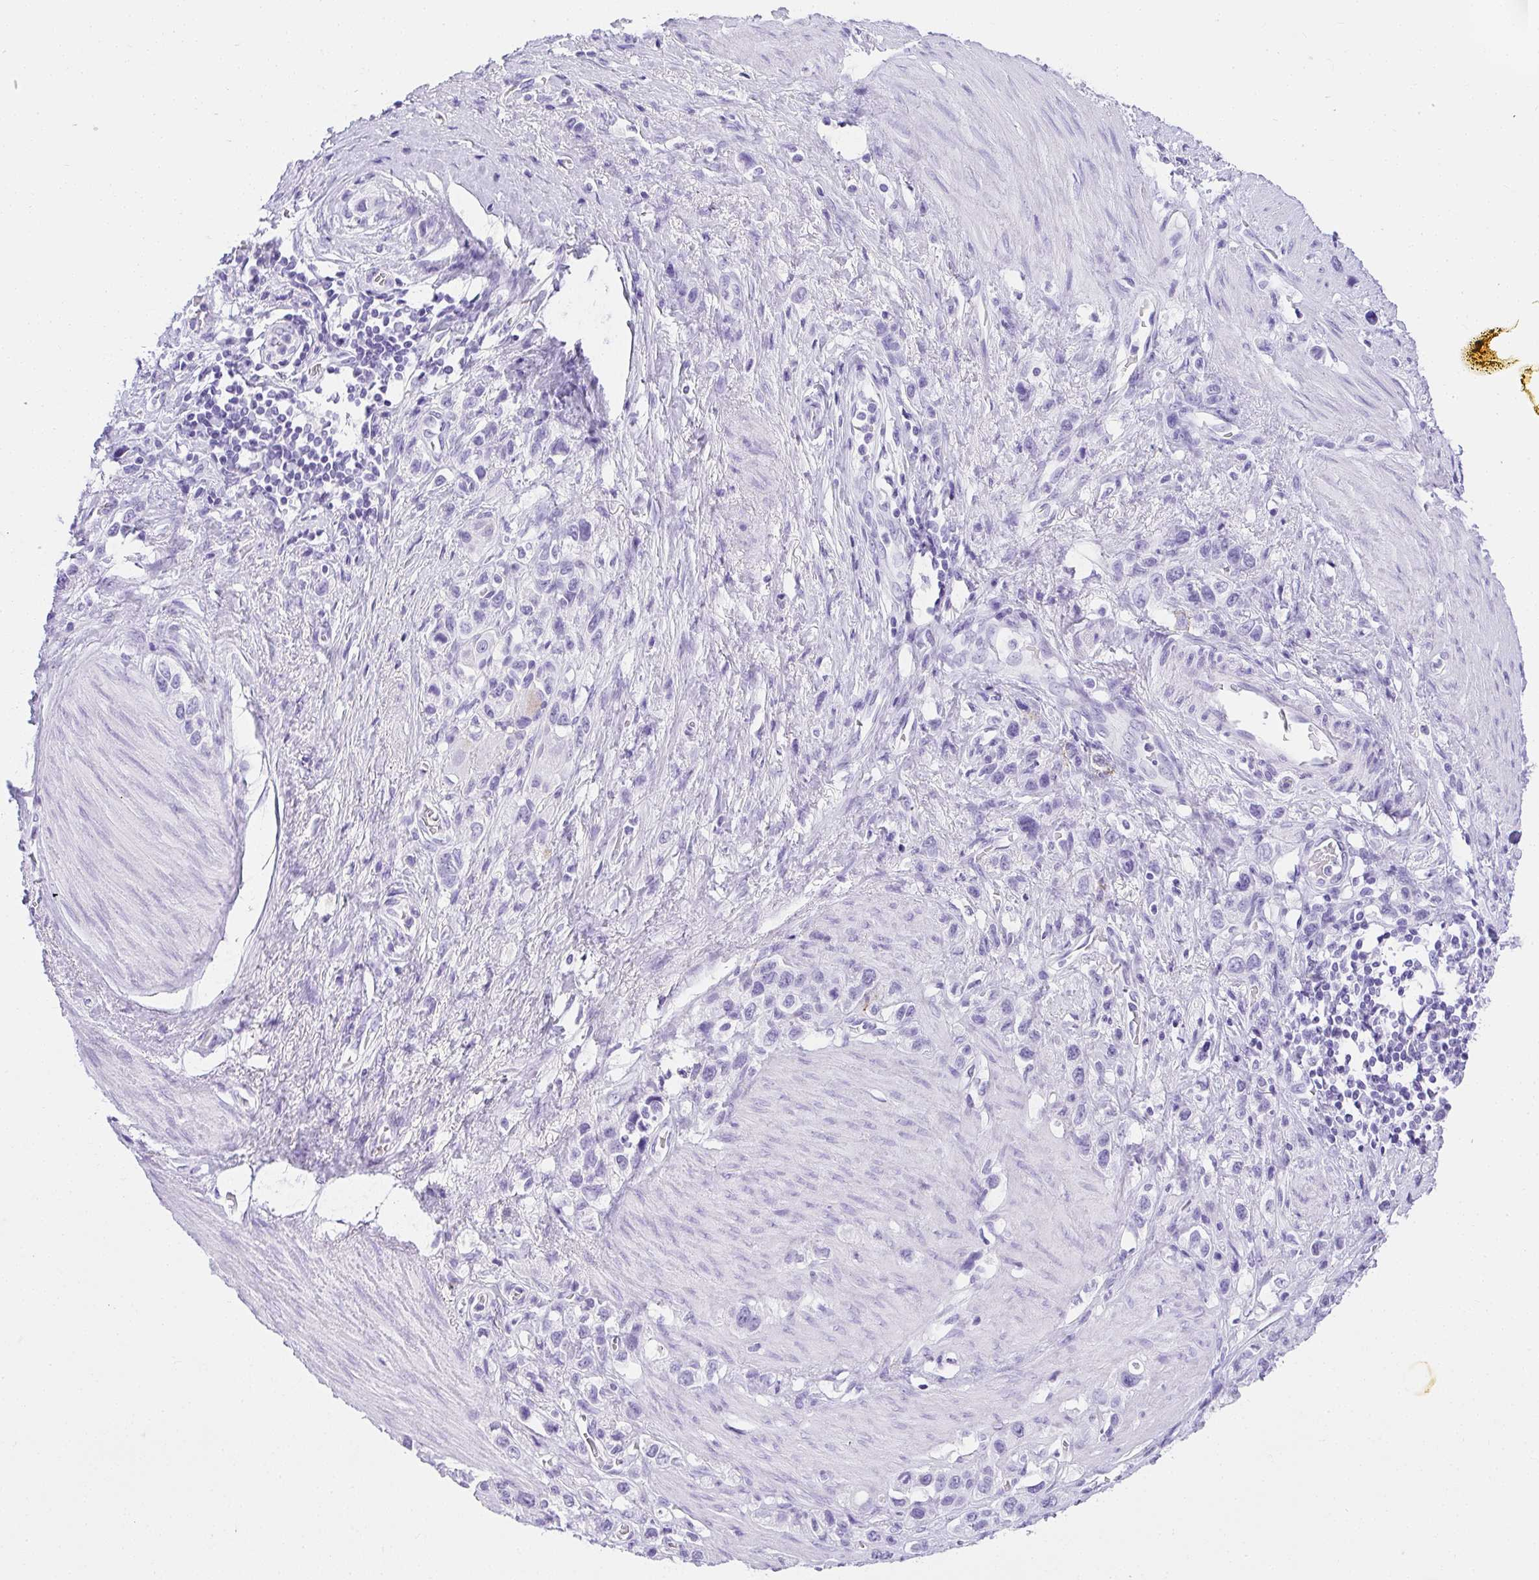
{"staining": {"intensity": "negative", "quantity": "none", "location": "none"}, "tissue": "stomach cancer", "cell_type": "Tumor cells", "image_type": "cancer", "snomed": [{"axis": "morphology", "description": "Adenocarcinoma, NOS"}, {"axis": "topography", "description": "Stomach"}], "caption": "DAB immunohistochemical staining of stomach adenocarcinoma reveals no significant expression in tumor cells.", "gene": "AVIL", "patient": {"sex": "female", "age": 65}}